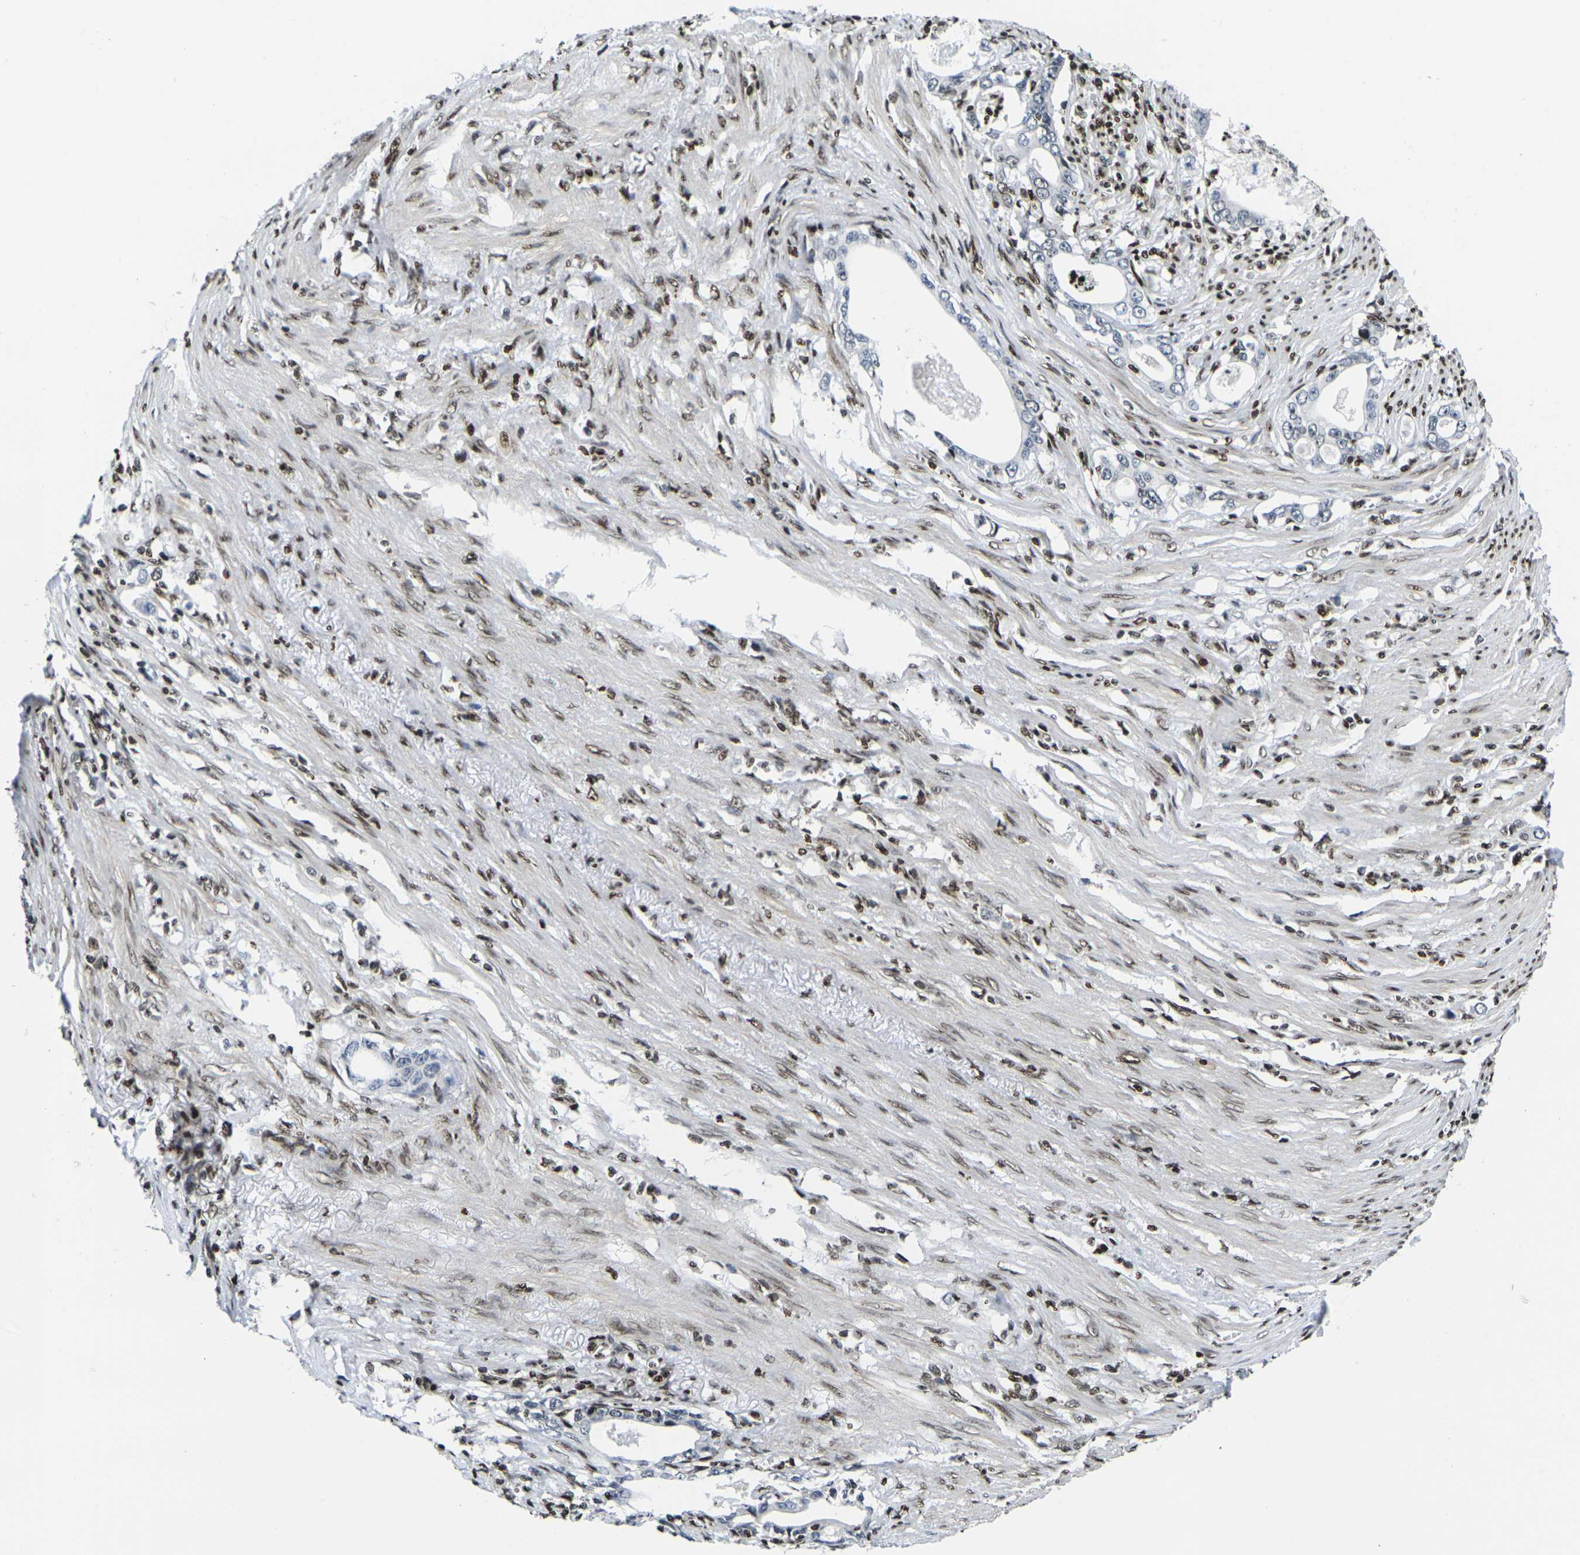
{"staining": {"intensity": "negative", "quantity": "none", "location": "none"}, "tissue": "stomach cancer", "cell_type": "Tumor cells", "image_type": "cancer", "snomed": [{"axis": "morphology", "description": "Adenocarcinoma, NOS"}, {"axis": "topography", "description": "Stomach, lower"}], "caption": "This is an immunohistochemistry photomicrograph of stomach adenocarcinoma. There is no expression in tumor cells.", "gene": "H1-10", "patient": {"sex": "female", "age": 72}}